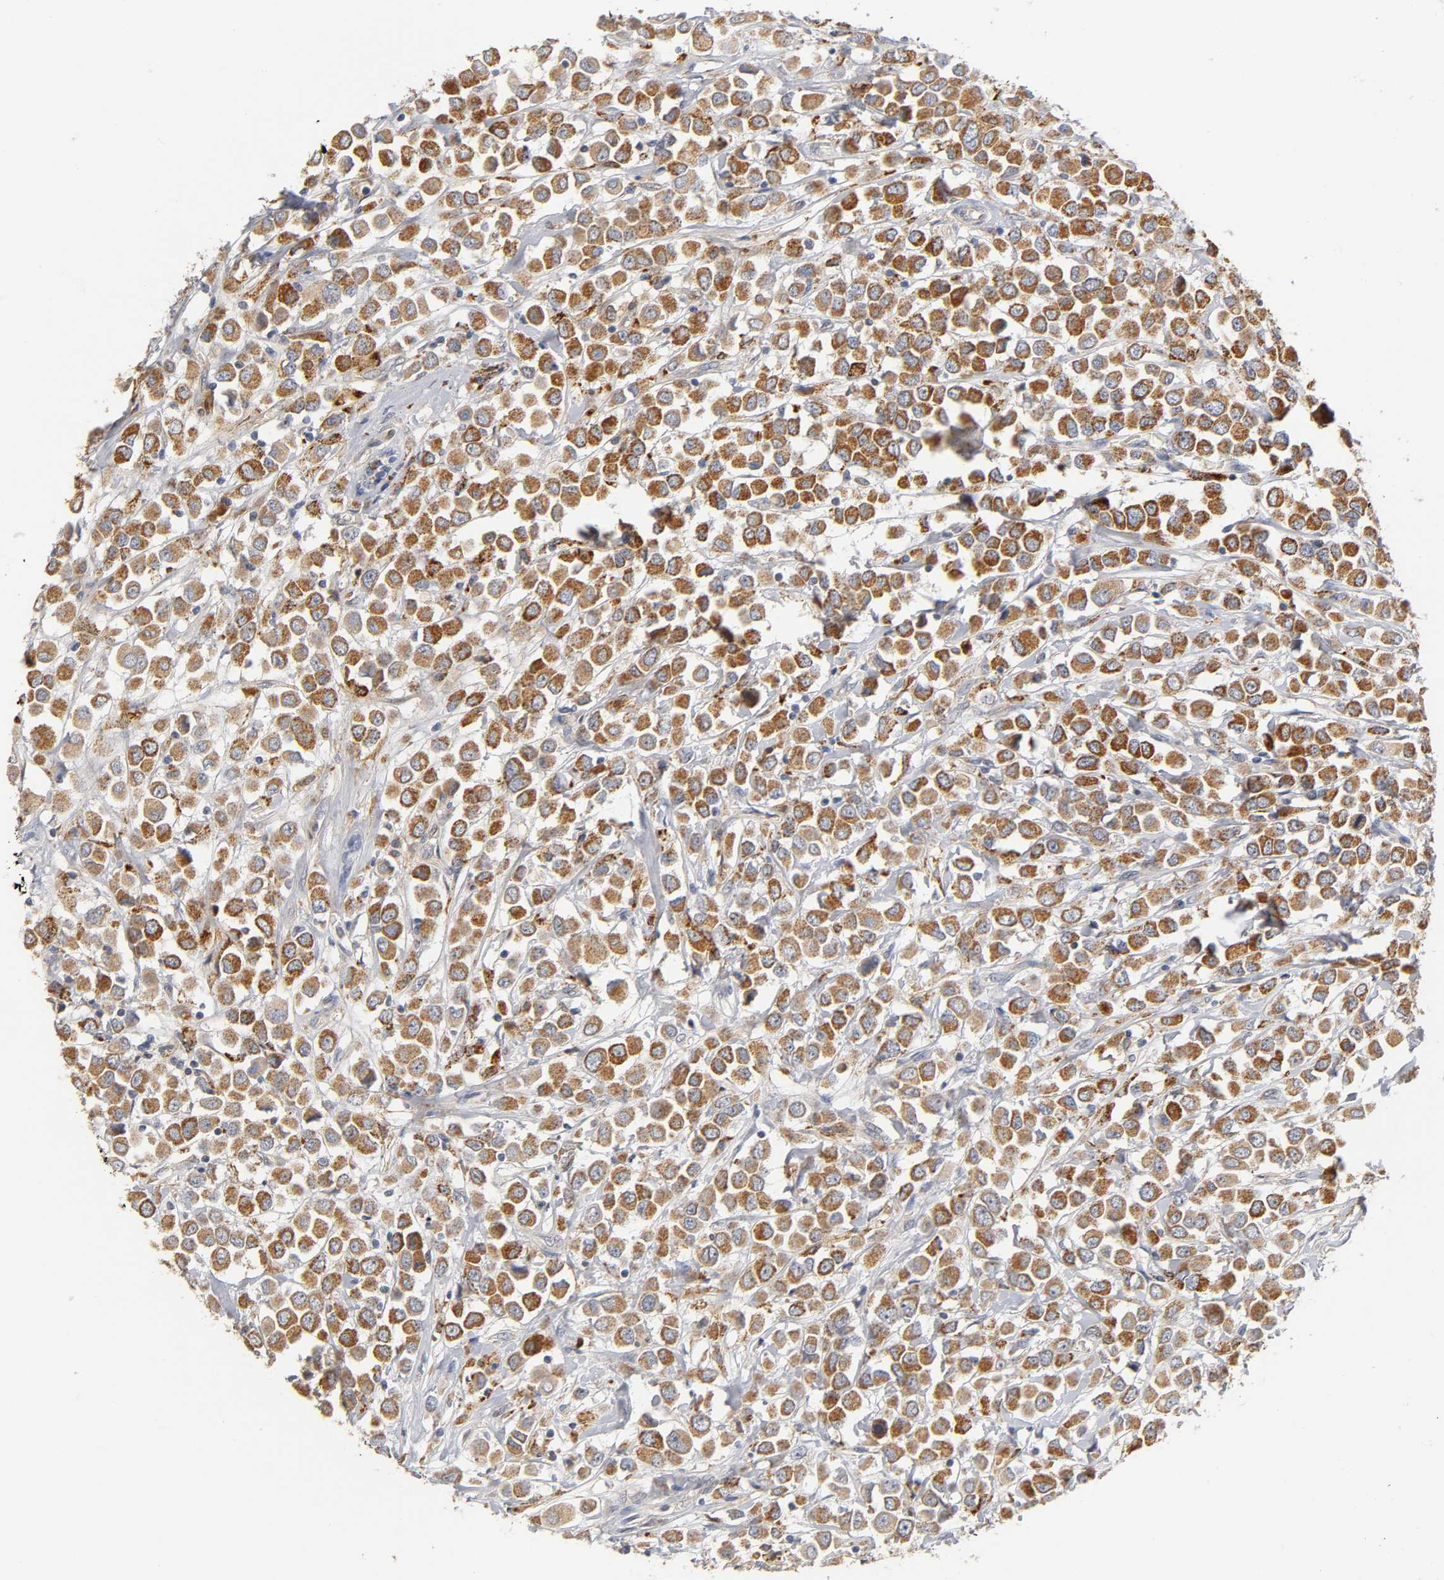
{"staining": {"intensity": "strong", "quantity": ">75%", "location": "cytoplasmic/membranous"}, "tissue": "breast cancer", "cell_type": "Tumor cells", "image_type": "cancer", "snomed": [{"axis": "morphology", "description": "Duct carcinoma"}, {"axis": "topography", "description": "Breast"}], "caption": "Protein analysis of breast intraductal carcinoma tissue demonstrates strong cytoplasmic/membranous positivity in about >75% of tumor cells. (DAB = brown stain, brightfield microscopy at high magnification).", "gene": "ISG15", "patient": {"sex": "female", "age": 61}}